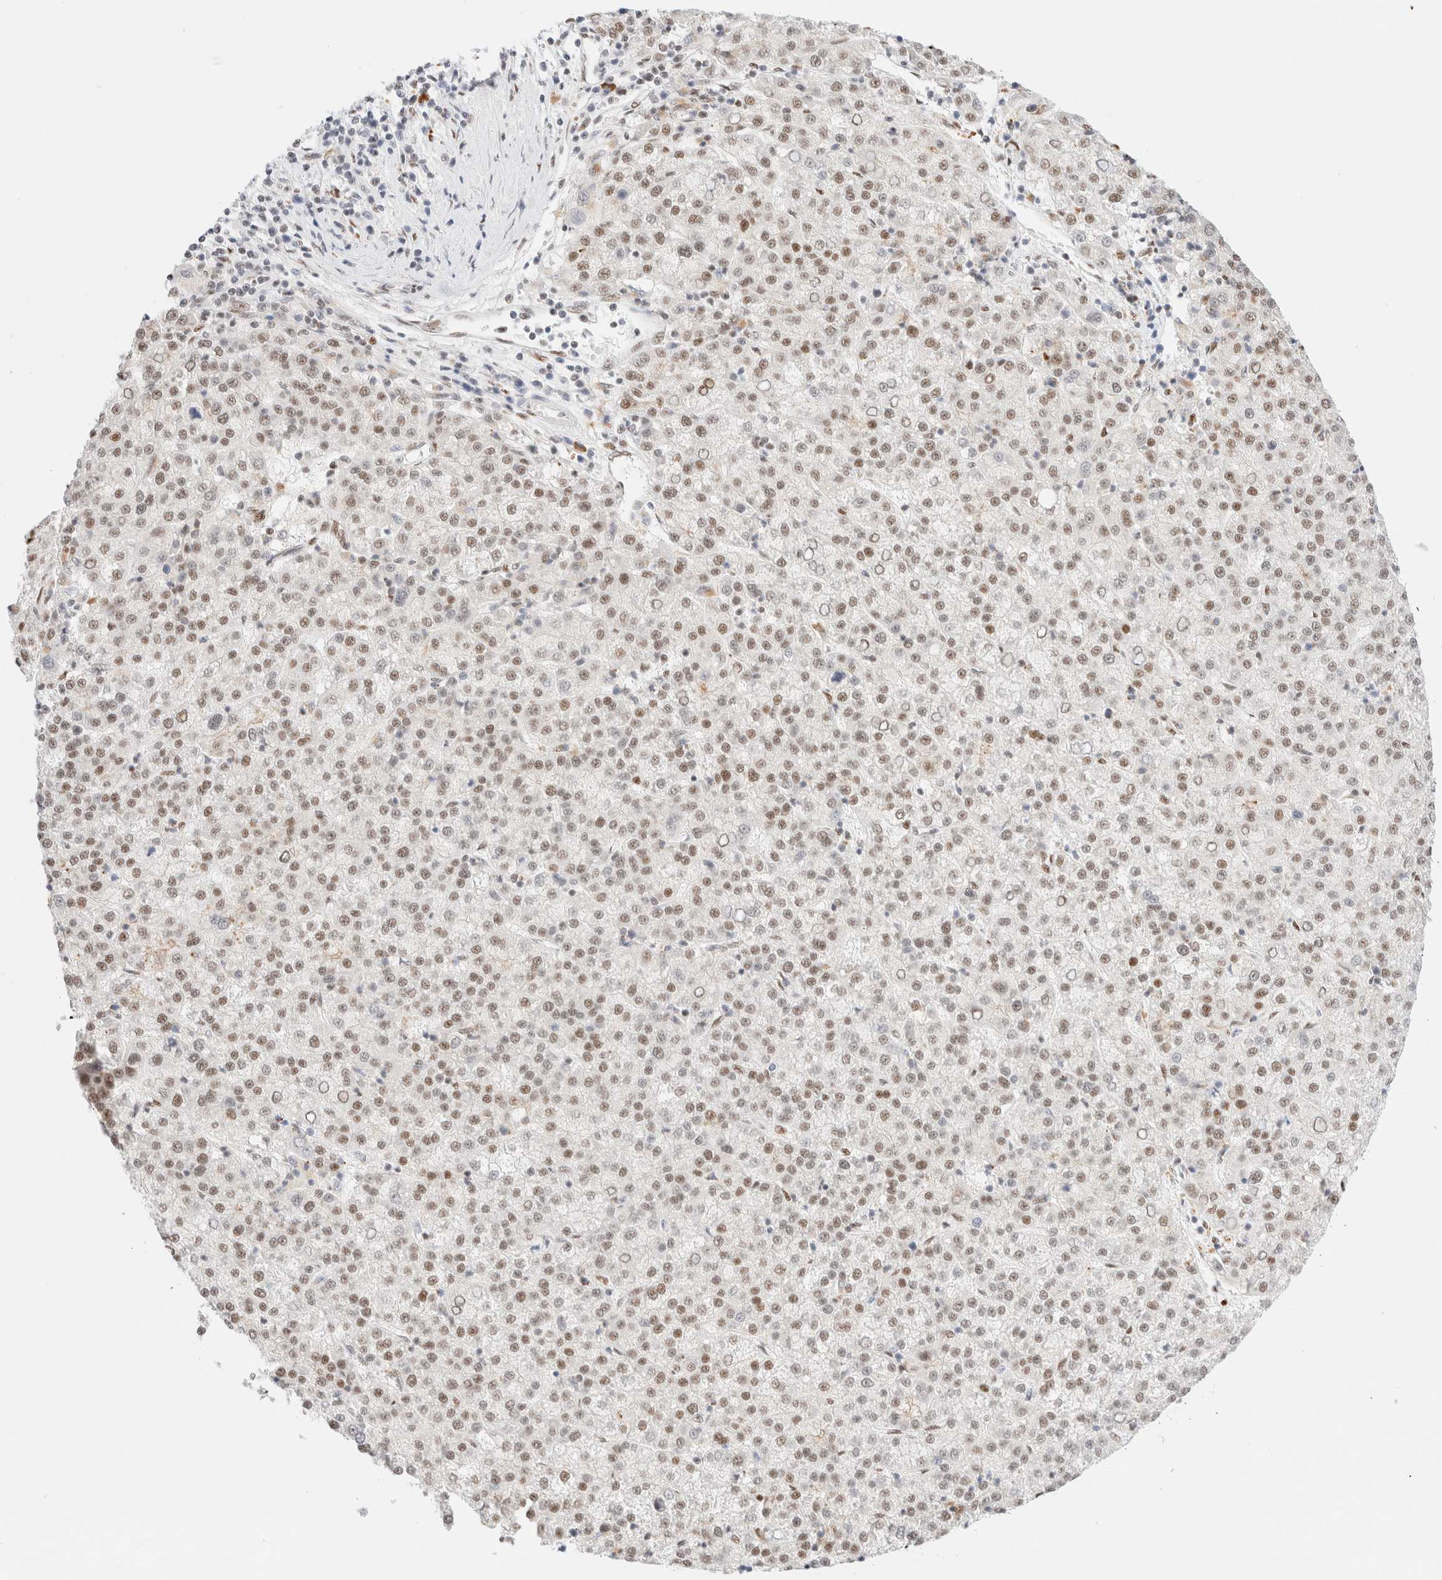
{"staining": {"intensity": "moderate", "quantity": ">75%", "location": "nuclear"}, "tissue": "liver cancer", "cell_type": "Tumor cells", "image_type": "cancer", "snomed": [{"axis": "morphology", "description": "Carcinoma, Hepatocellular, NOS"}, {"axis": "topography", "description": "Liver"}], "caption": "This photomicrograph demonstrates immunohistochemistry staining of liver cancer, with medium moderate nuclear staining in about >75% of tumor cells.", "gene": "CIC", "patient": {"sex": "female", "age": 58}}